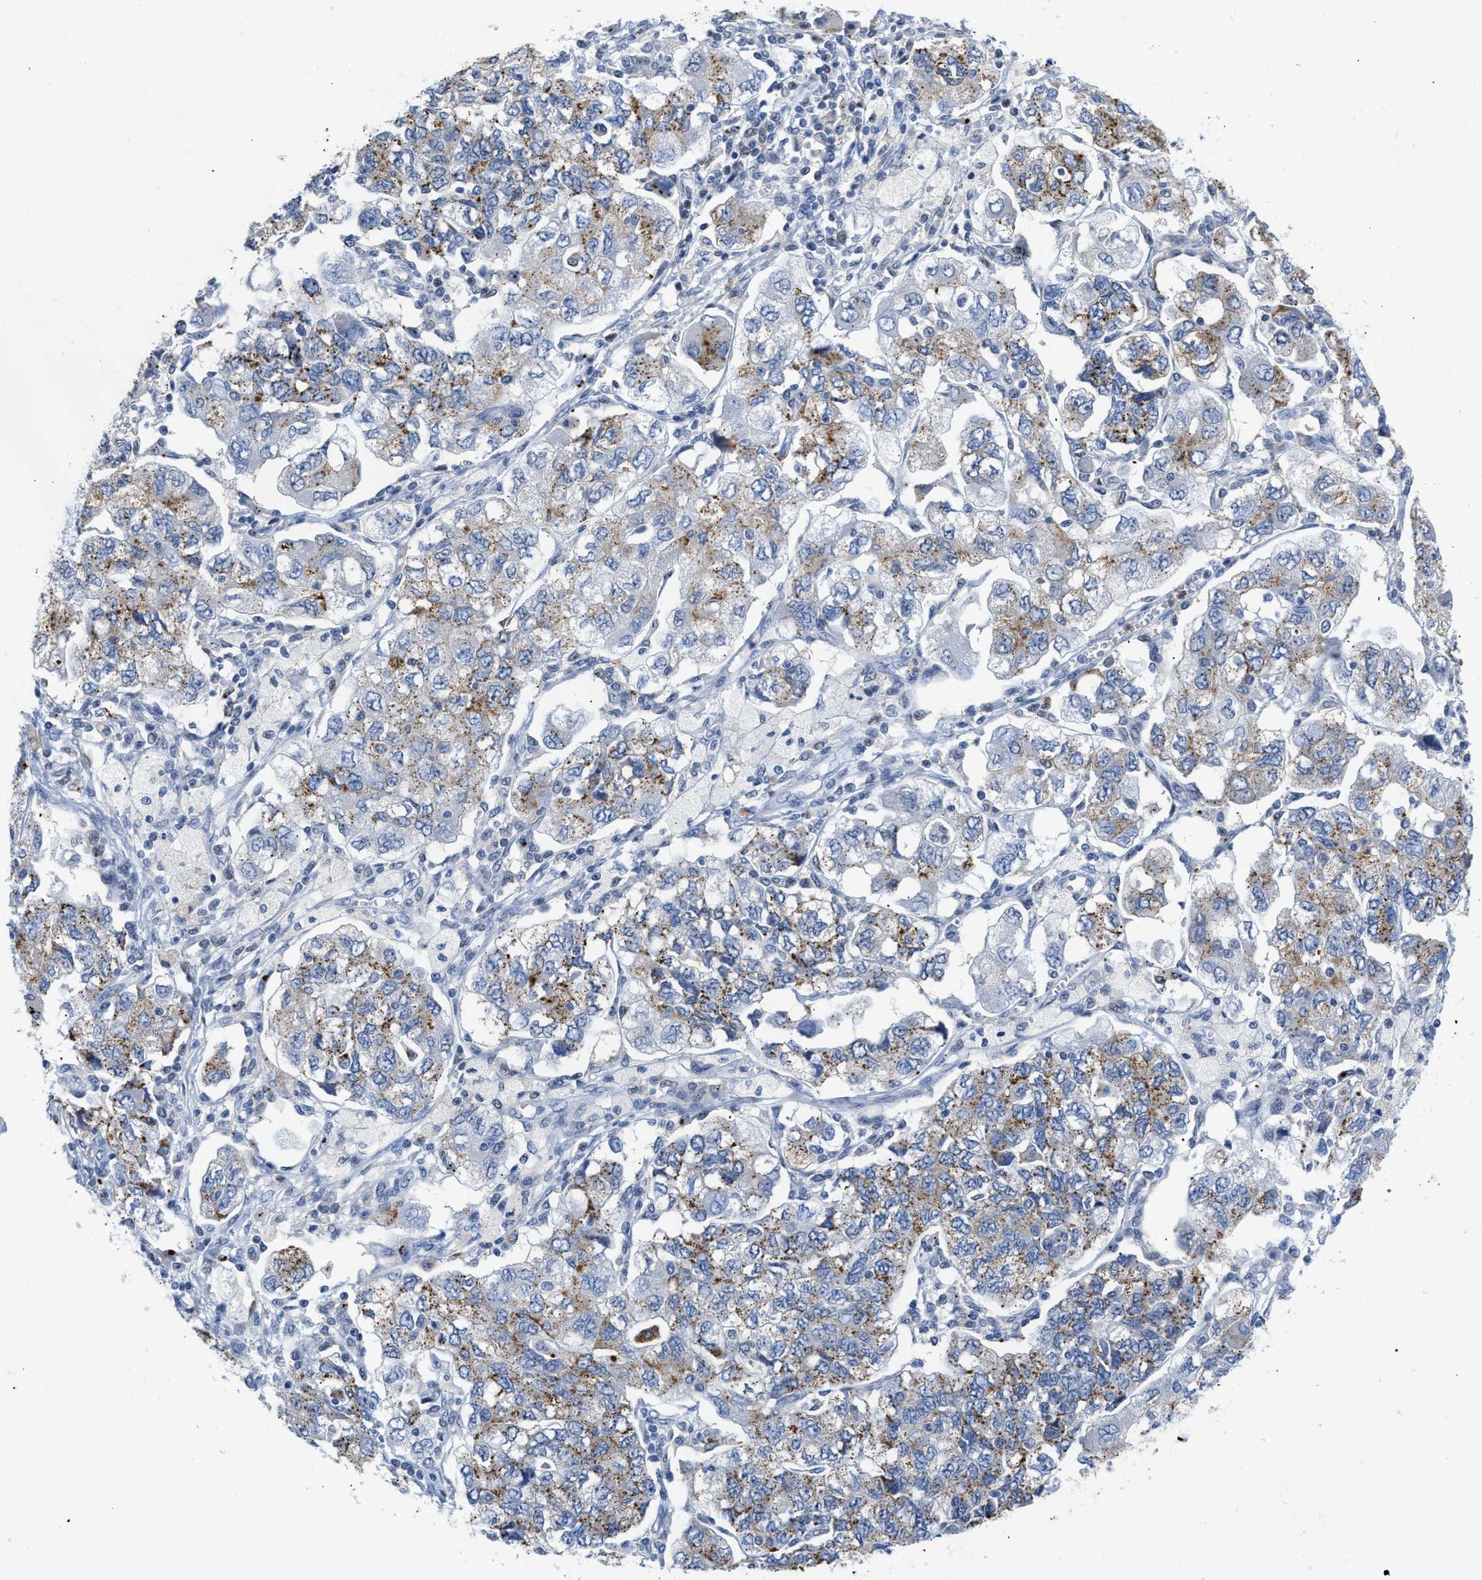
{"staining": {"intensity": "moderate", "quantity": "25%-75%", "location": "cytoplasmic/membranous"}, "tissue": "ovarian cancer", "cell_type": "Tumor cells", "image_type": "cancer", "snomed": [{"axis": "morphology", "description": "Carcinoma, NOS"}, {"axis": "morphology", "description": "Cystadenocarcinoma, serous, NOS"}, {"axis": "topography", "description": "Ovary"}], "caption": "This image displays immunohistochemistry (IHC) staining of human ovarian cancer (carcinoma), with medium moderate cytoplasmic/membranous positivity in approximately 25%-75% of tumor cells.", "gene": "BOLL", "patient": {"sex": "female", "age": 69}}